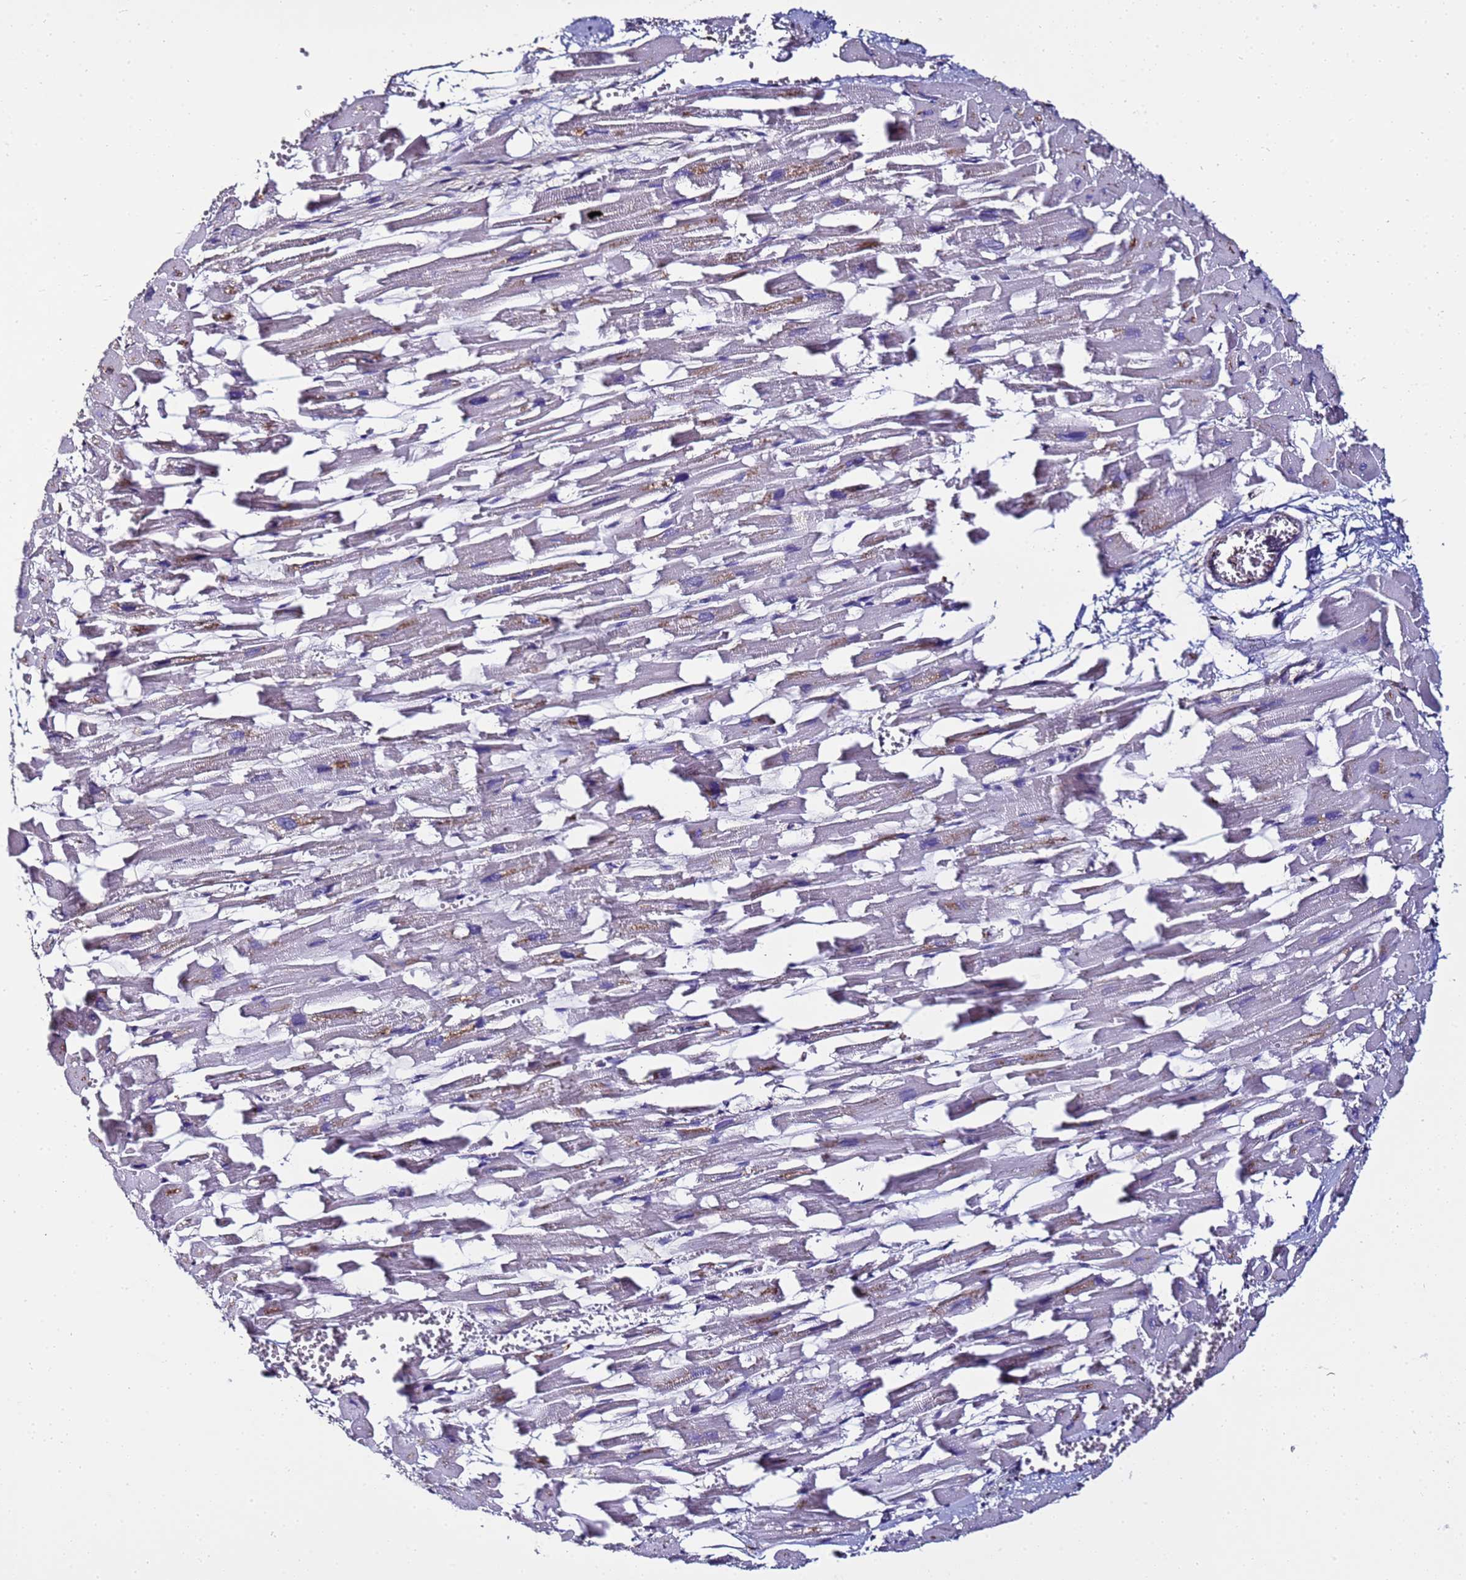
{"staining": {"intensity": "weak", "quantity": "<25%", "location": "cytoplasmic/membranous"}, "tissue": "heart muscle", "cell_type": "Cardiomyocytes", "image_type": "normal", "snomed": [{"axis": "morphology", "description": "Normal tissue, NOS"}, {"axis": "topography", "description": "Heart"}], "caption": "A high-resolution micrograph shows immunohistochemistry (IHC) staining of unremarkable heart muscle, which exhibits no significant positivity in cardiomyocytes.", "gene": "ENOPH1", "patient": {"sex": "female", "age": 64}}